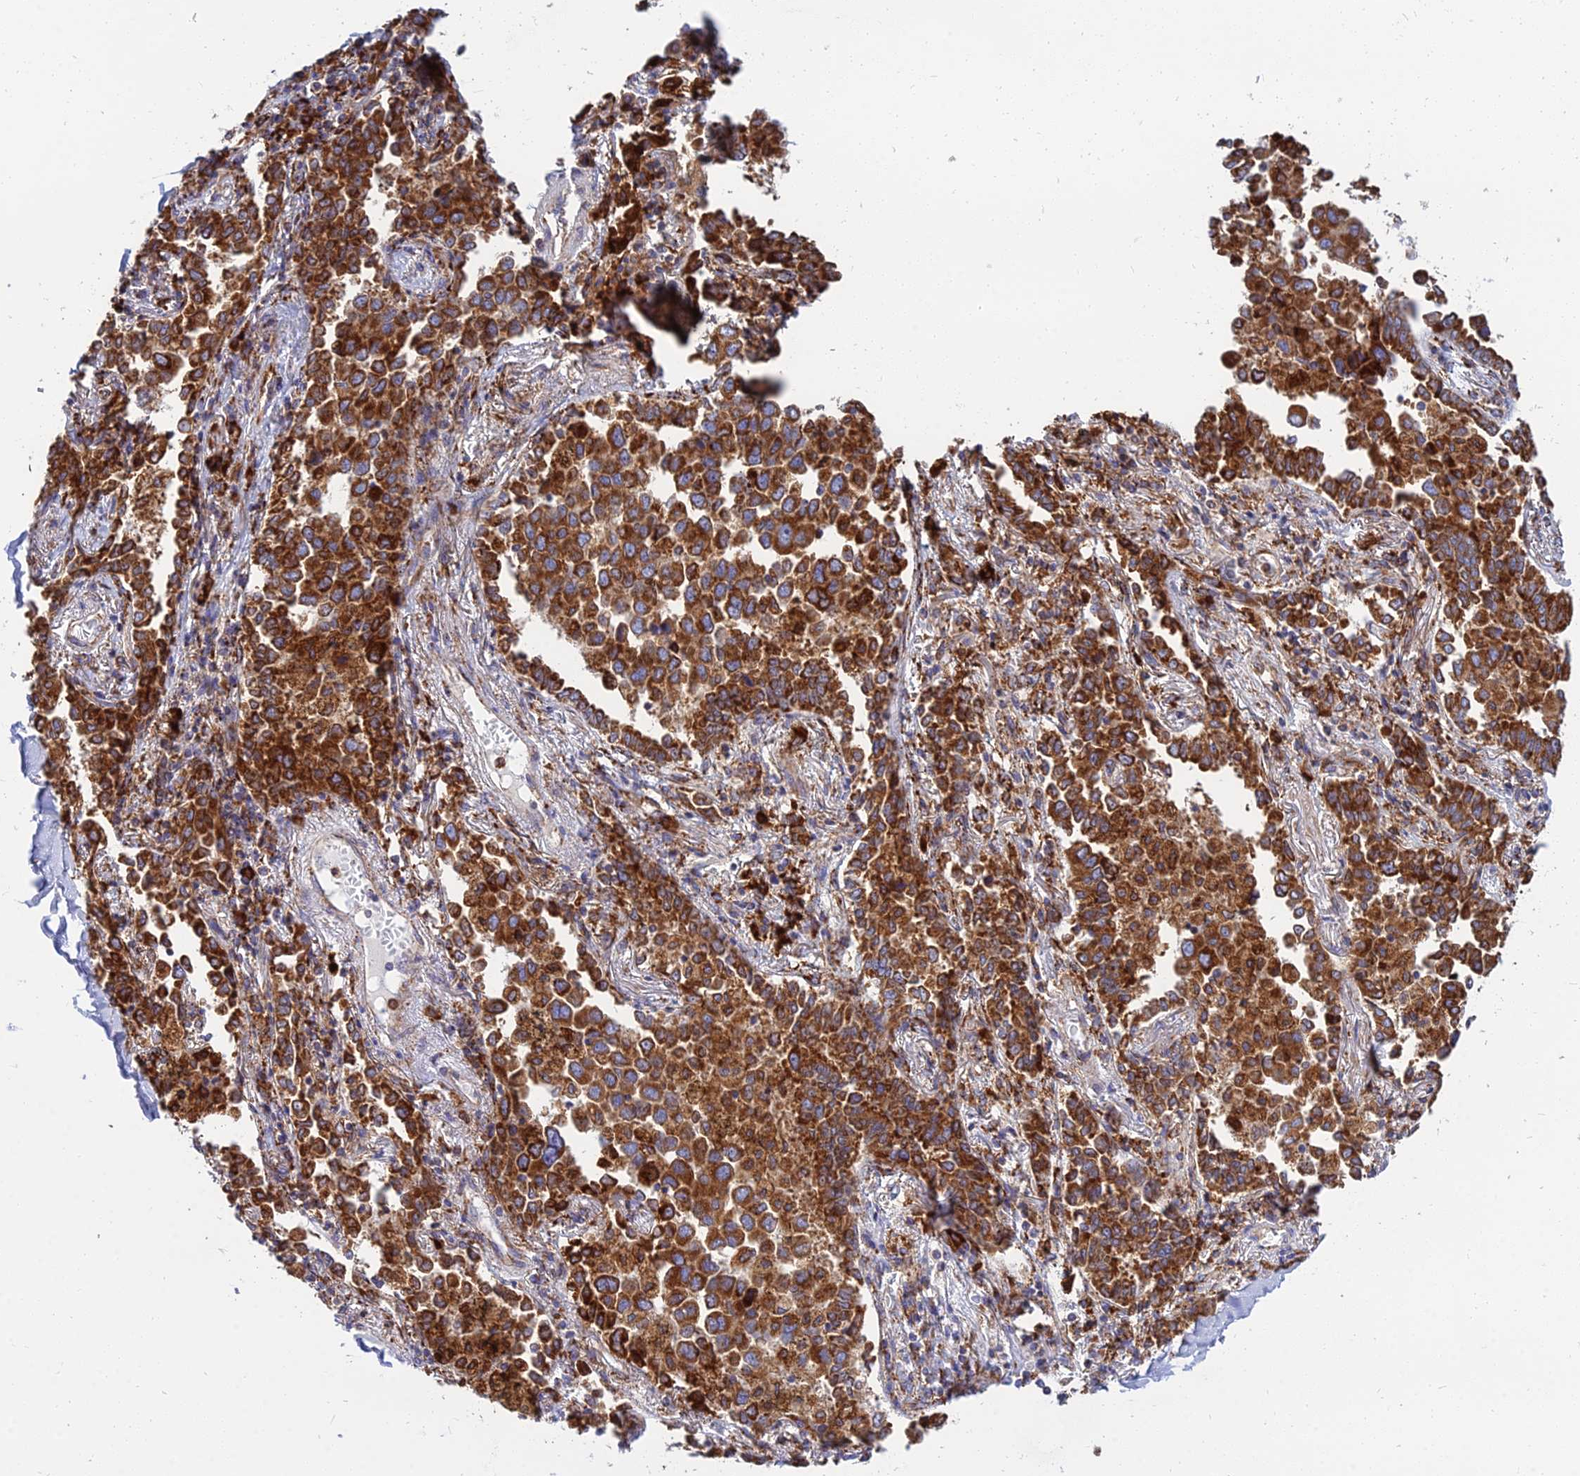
{"staining": {"intensity": "strong", "quantity": ">75%", "location": "cytoplasmic/membranous"}, "tissue": "lung cancer", "cell_type": "Tumor cells", "image_type": "cancer", "snomed": [{"axis": "morphology", "description": "Adenocarcinoma, NOS"}, {"axis": "topography", "description": "Lung"}], "caption": "Immunohistochemical staining of adenocarcinoma (lung) displays high levels of strong cytoplasmic/membranous positivity in approximately >75% of tumor cells. Using DAB (brown) and hematoxylin (blue) stains, captured at high magnification using brightfield microscopy.", "gene": "CCT6B", "patient": {"sex": "male", "age": 67}}